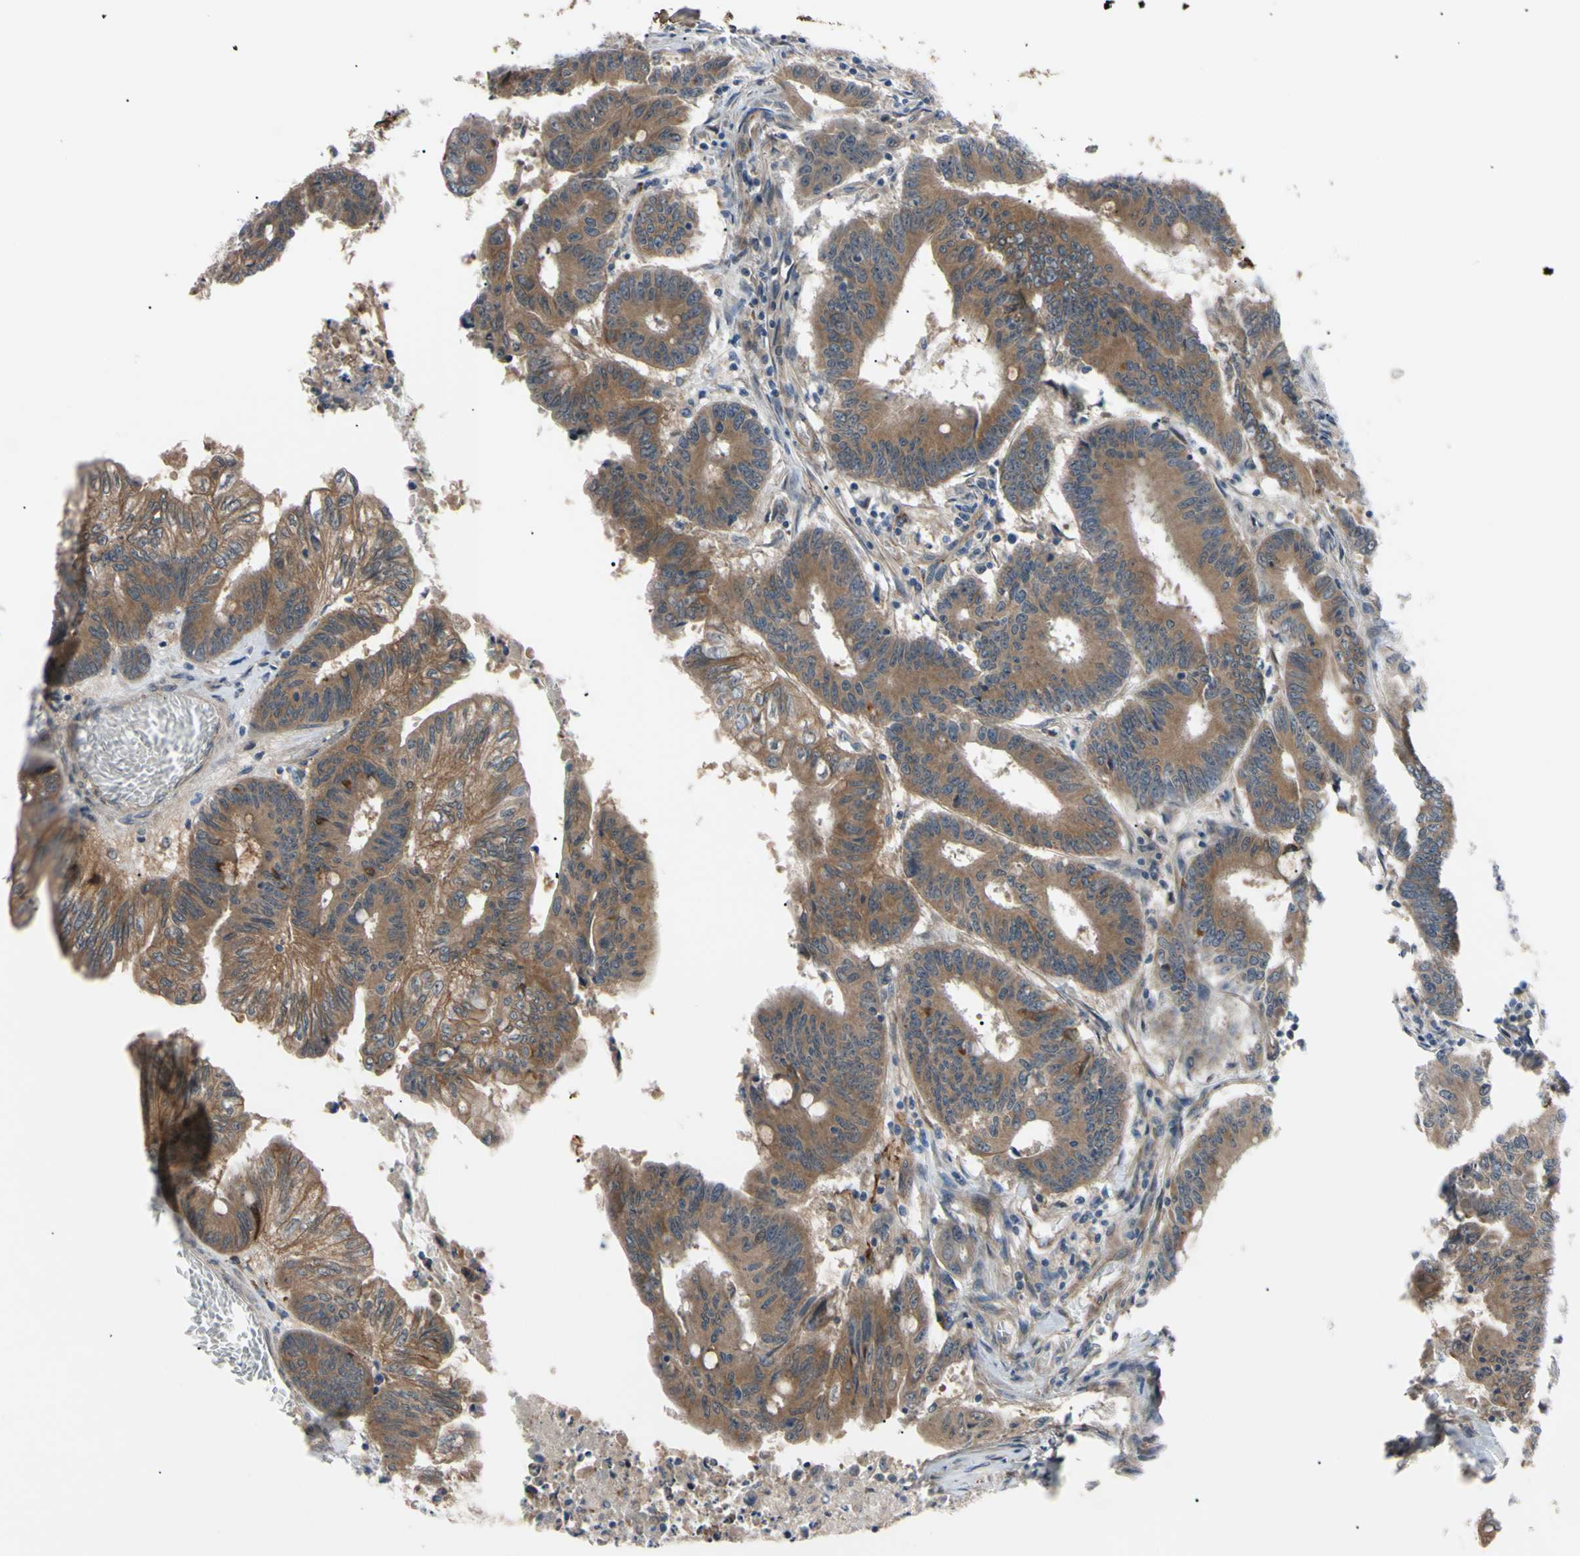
{"staining": {"intensity": "moderate", "quantity": ">75%", "location": "cytoplasmic/membranous"}, "tissue": "colorectal cancer", "cell_type": "Tumor cells", "image_type": "cancer", "snomed": [{"axis": "morphology", "description": "Adenocarcinoma, NOS"}, {"axis": "topography", "description": "Colon"}], "caption": "A brown stain labels moderate cytoplasmic/membranous staining of a protein in colorectal cancer tumor cells.", "gene": "SVIL", "patient": {"sex": "male", "age": 45}}